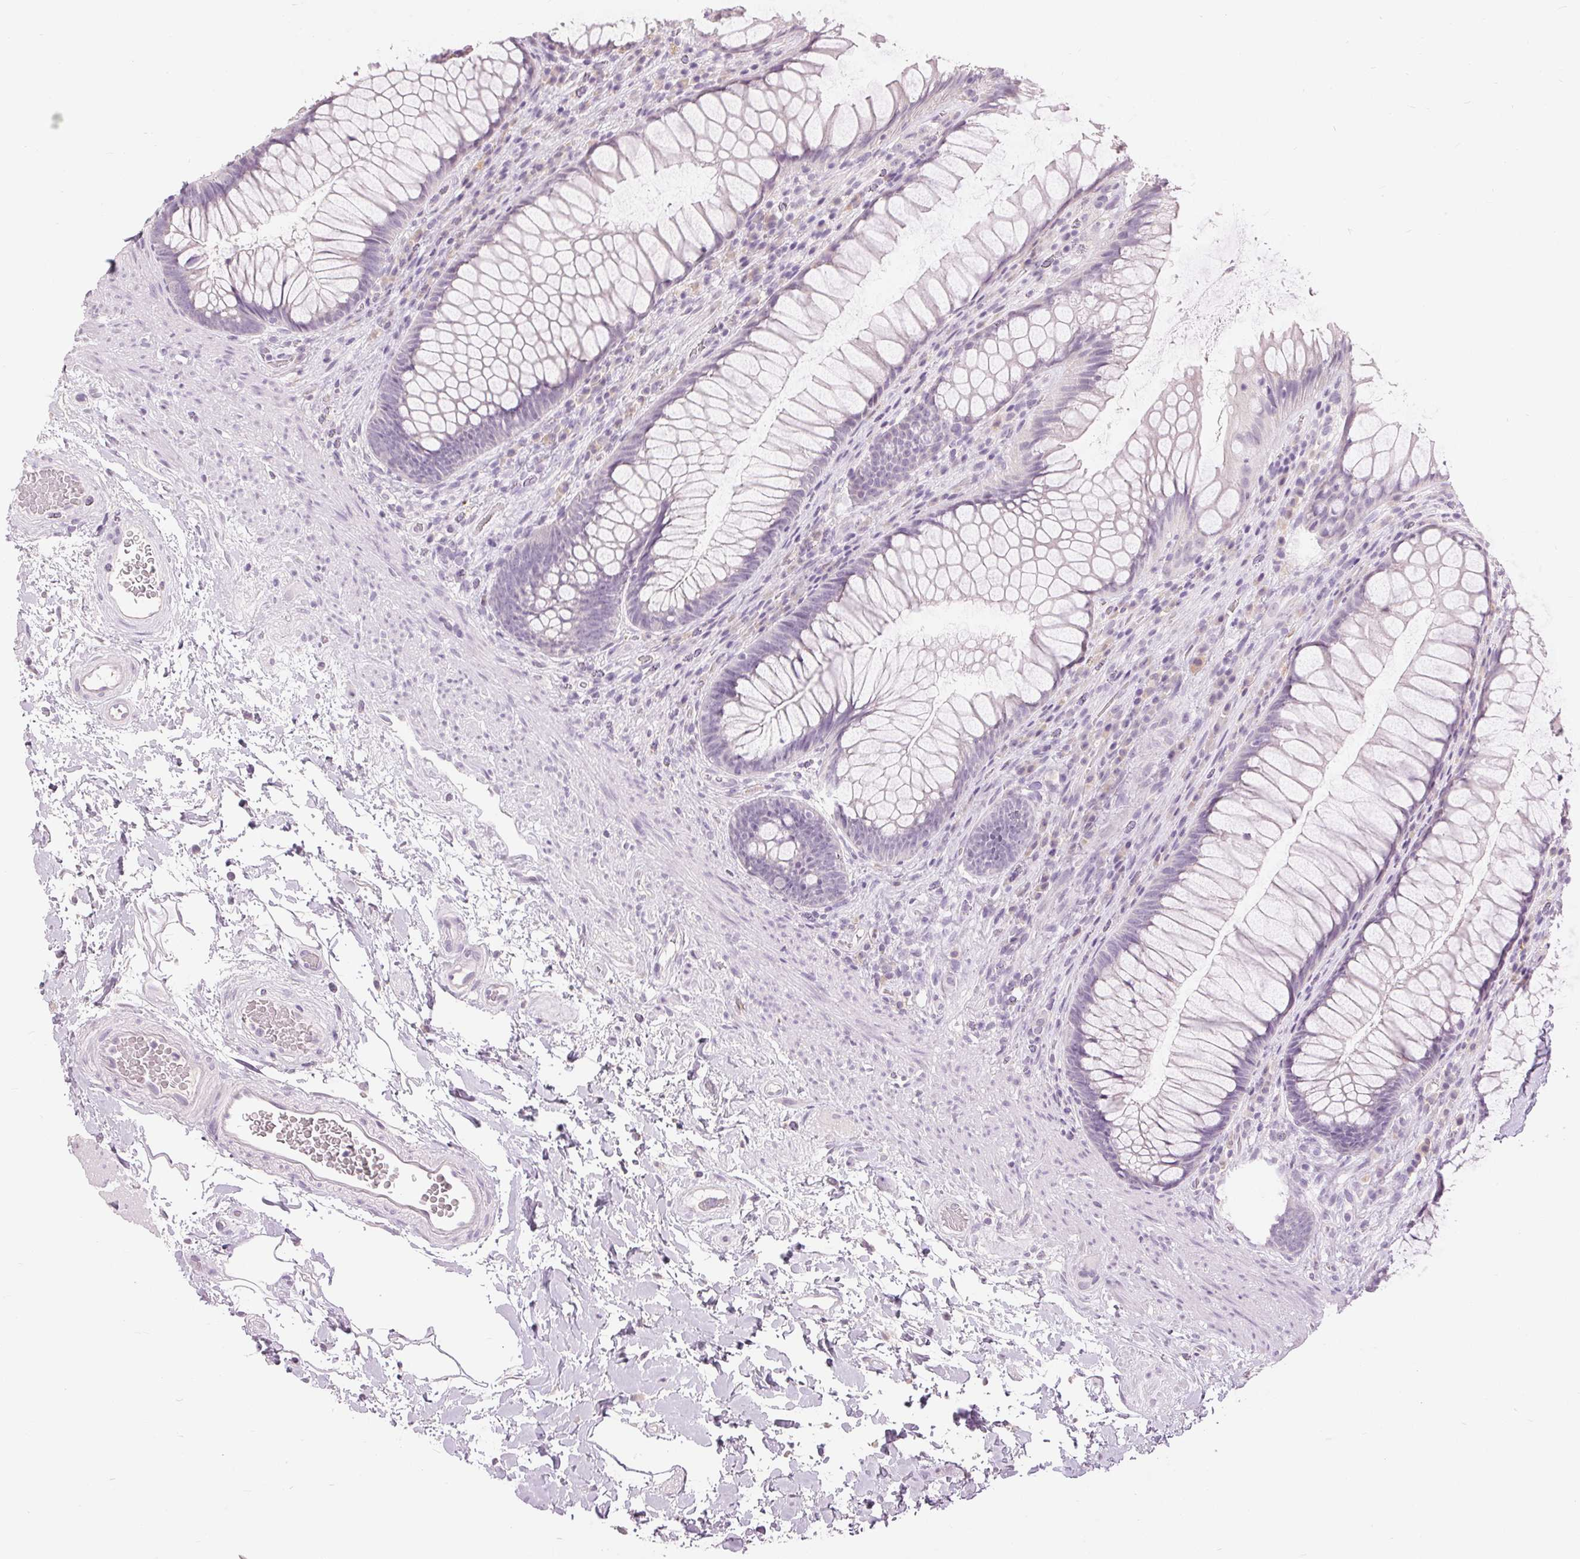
{"staining": {"intensity": "negative", "quantity": "none", "location": "none"}, "tissue": "rectum", "cell_type": "Glandular cells", "image_type": "normal", "snomed": [{"axis": "morphology", "description": "Normal tissue, NOS"}, {"axis": "topography", "description": "Smooth muscle"}, {"axis": "topography", "description": "Rectum"}], "caption": "This is an IHC image of unremarkable human rectum. There is no expression in glandular cells.", "gene": "DSG3", "patient": {"sex": "male", "age": 53}}